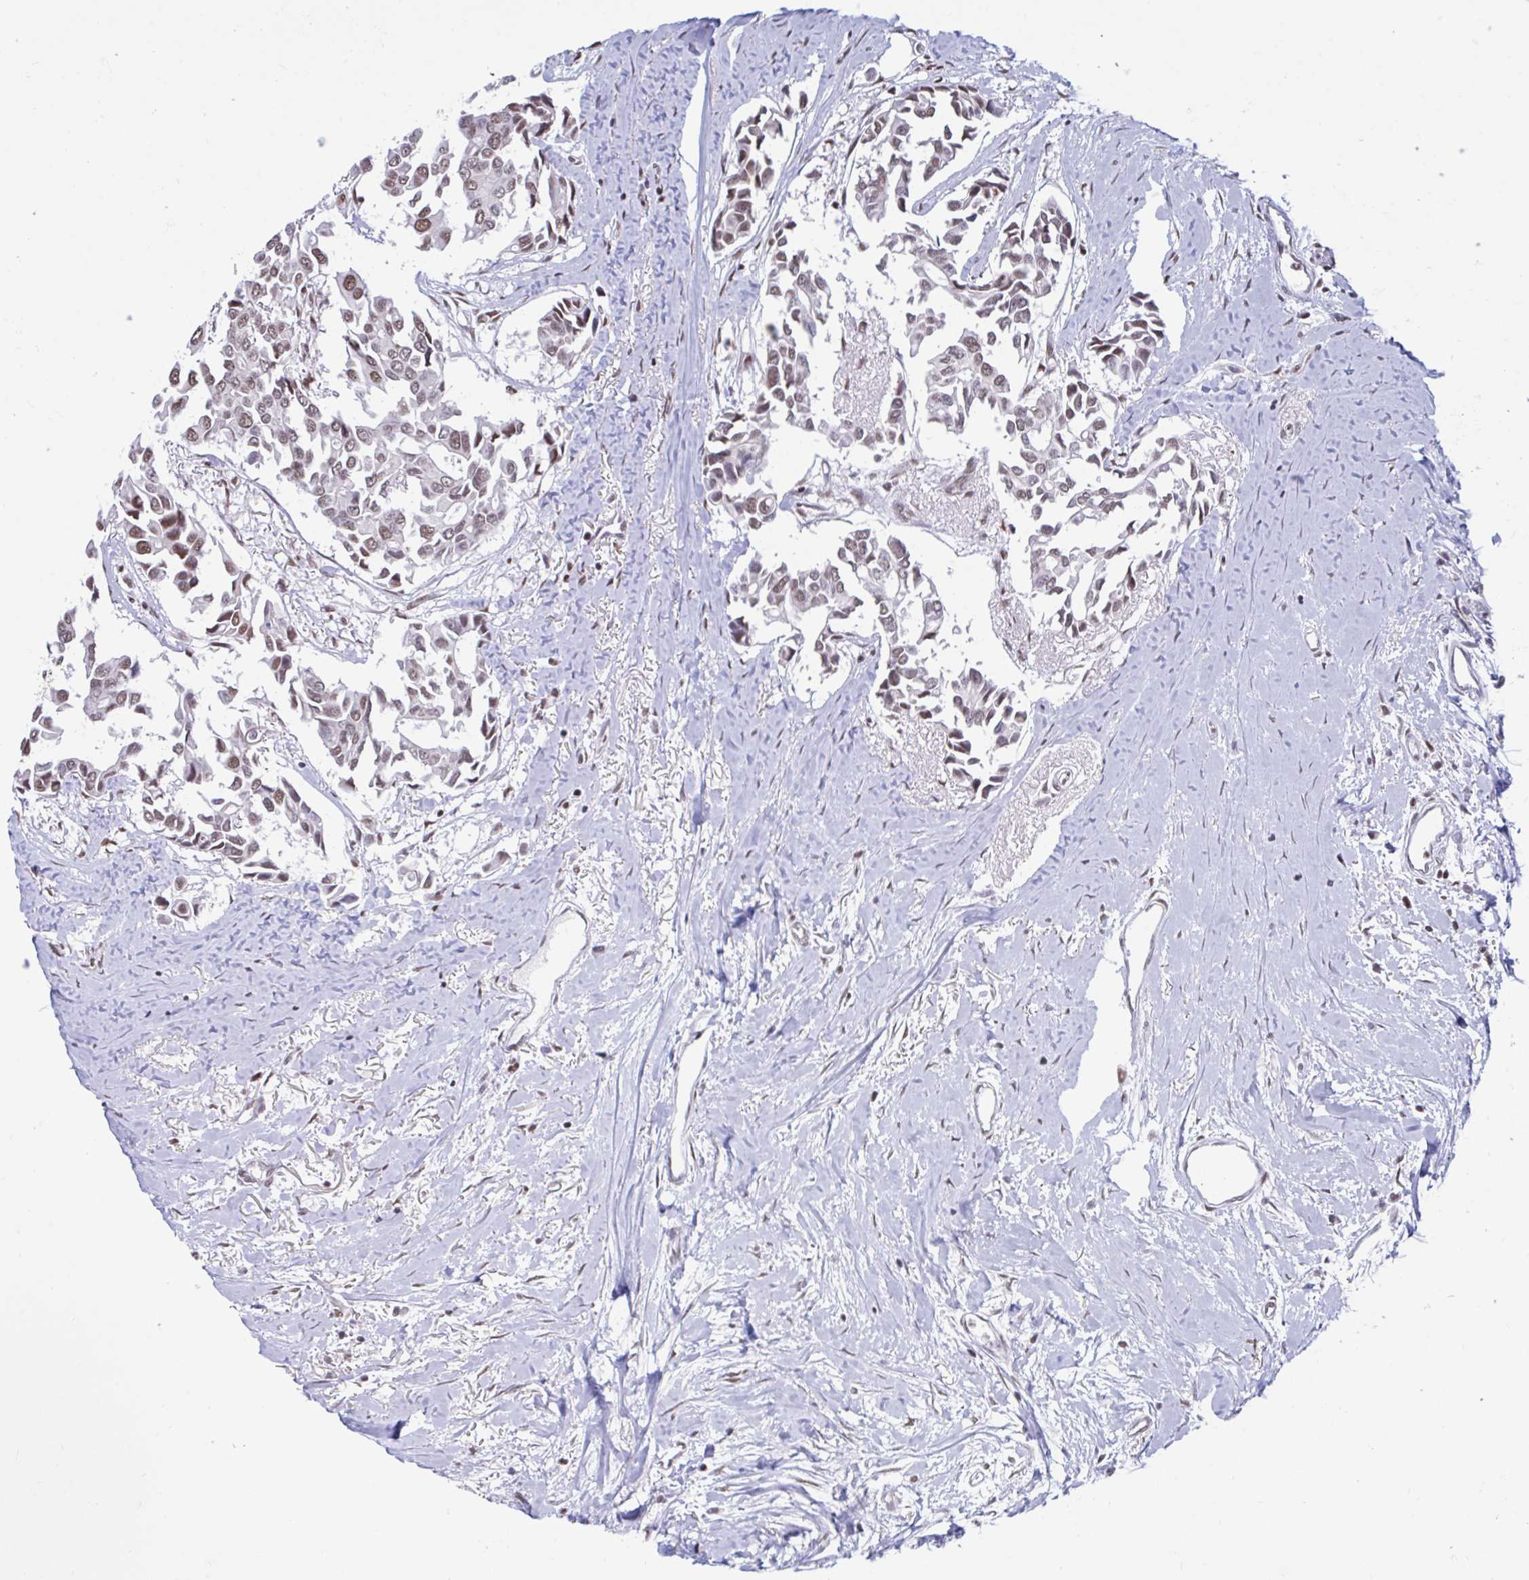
{"staining": {"intensity": "moderate", "quantity": ">75%", "location": "nuclear"}, "tissue": "breast cancer", "cell_type": "Tumor cells", "image_type": "cancer", "snomed": [{"axis": "morphology", "description": "Duct carcinoma"}, {"axis": "topography", "description": "Breast"}], "caption": "Breast cancer (infiltrating ductal carcinoma) was stained to show a protein in brown. There is medium levels of moderate nuclear staining in about >75% of tumor cells.", "gene": "HNRNPDL", "patient": {"sex": "female", "age": 54}}